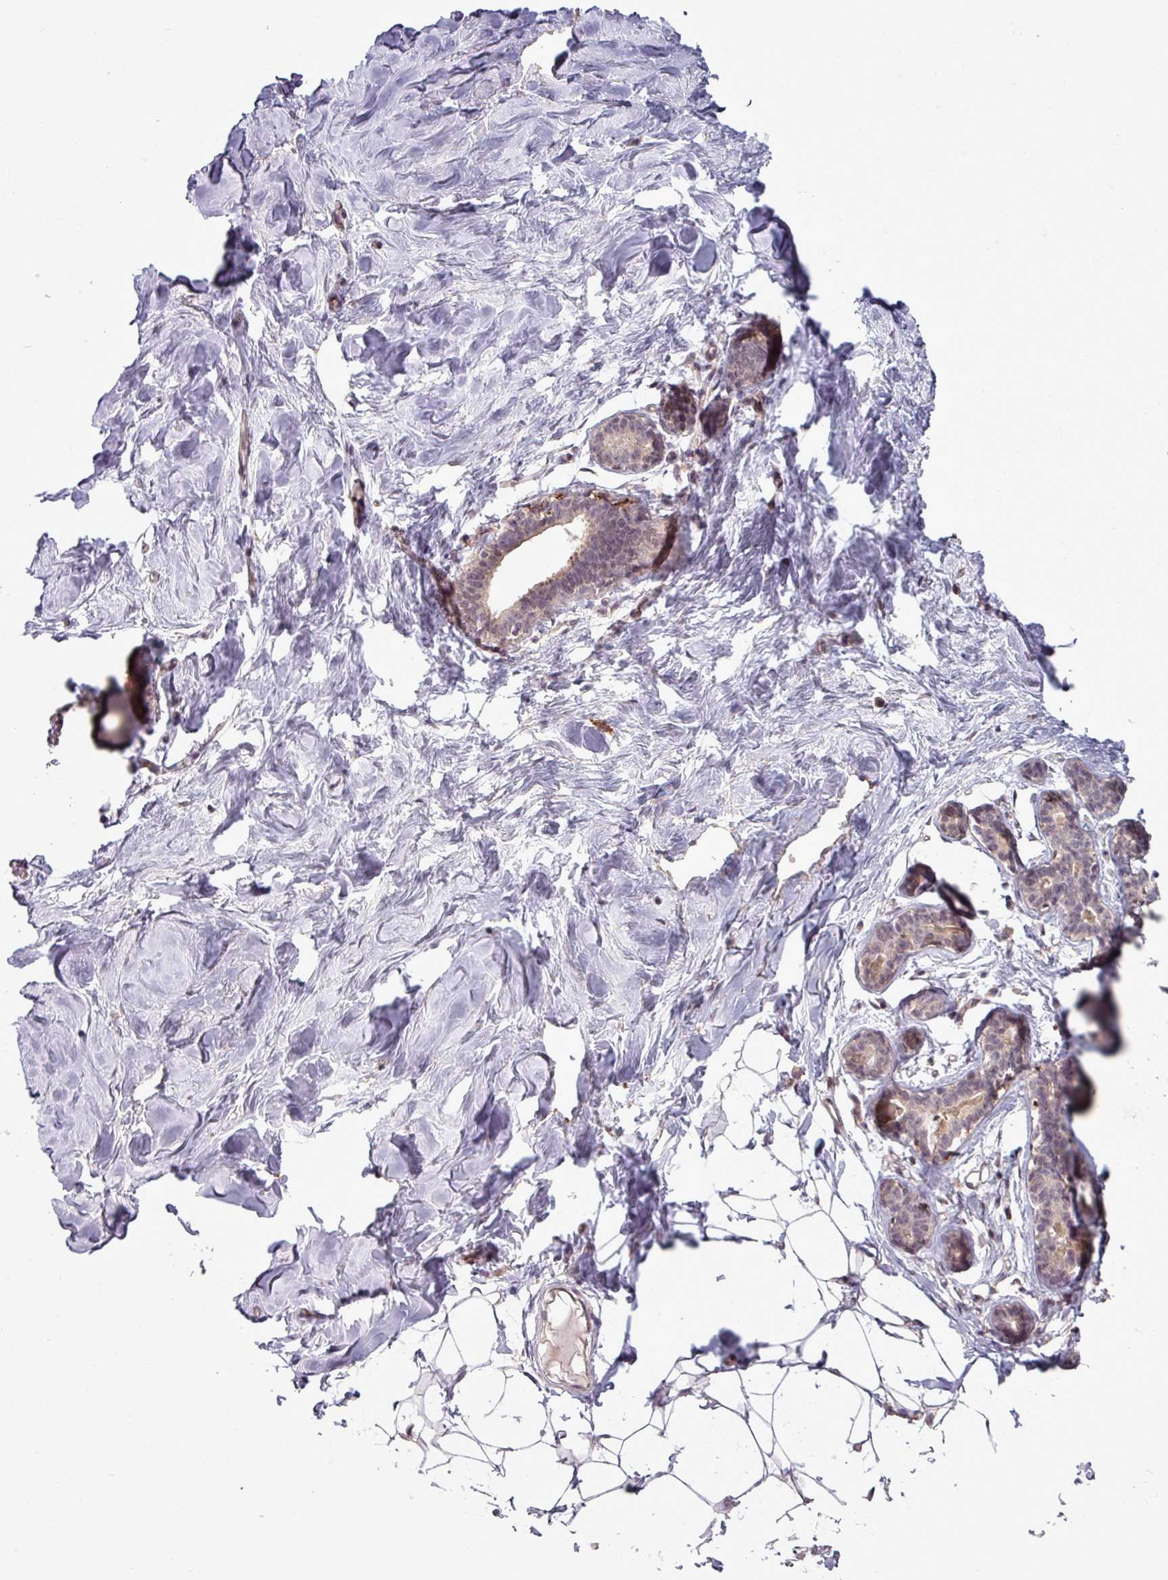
{"staining": {"intensity": "negative", "quantity": "none", "location": "none"}, "tissue": "breast", "cell_type": "Adipocytes", "image_type": "normal", "snomed": [{"axis": "morphology", "description": "Normal tissue, NOS"}, {"axis": "topography", "description": "Breast"}], "caption": "Immunohistochemical staining of normal breast displays no significant positivity in adipocytes. (Stains: DAB (3,3'-diaminobenzidine) IHC with hematoxylin counter stain, Microscopy: brightfield microscopy at high magnification).", "gene": "ZC2HC1C", "patient": {"sex": "female", "age": 23}}